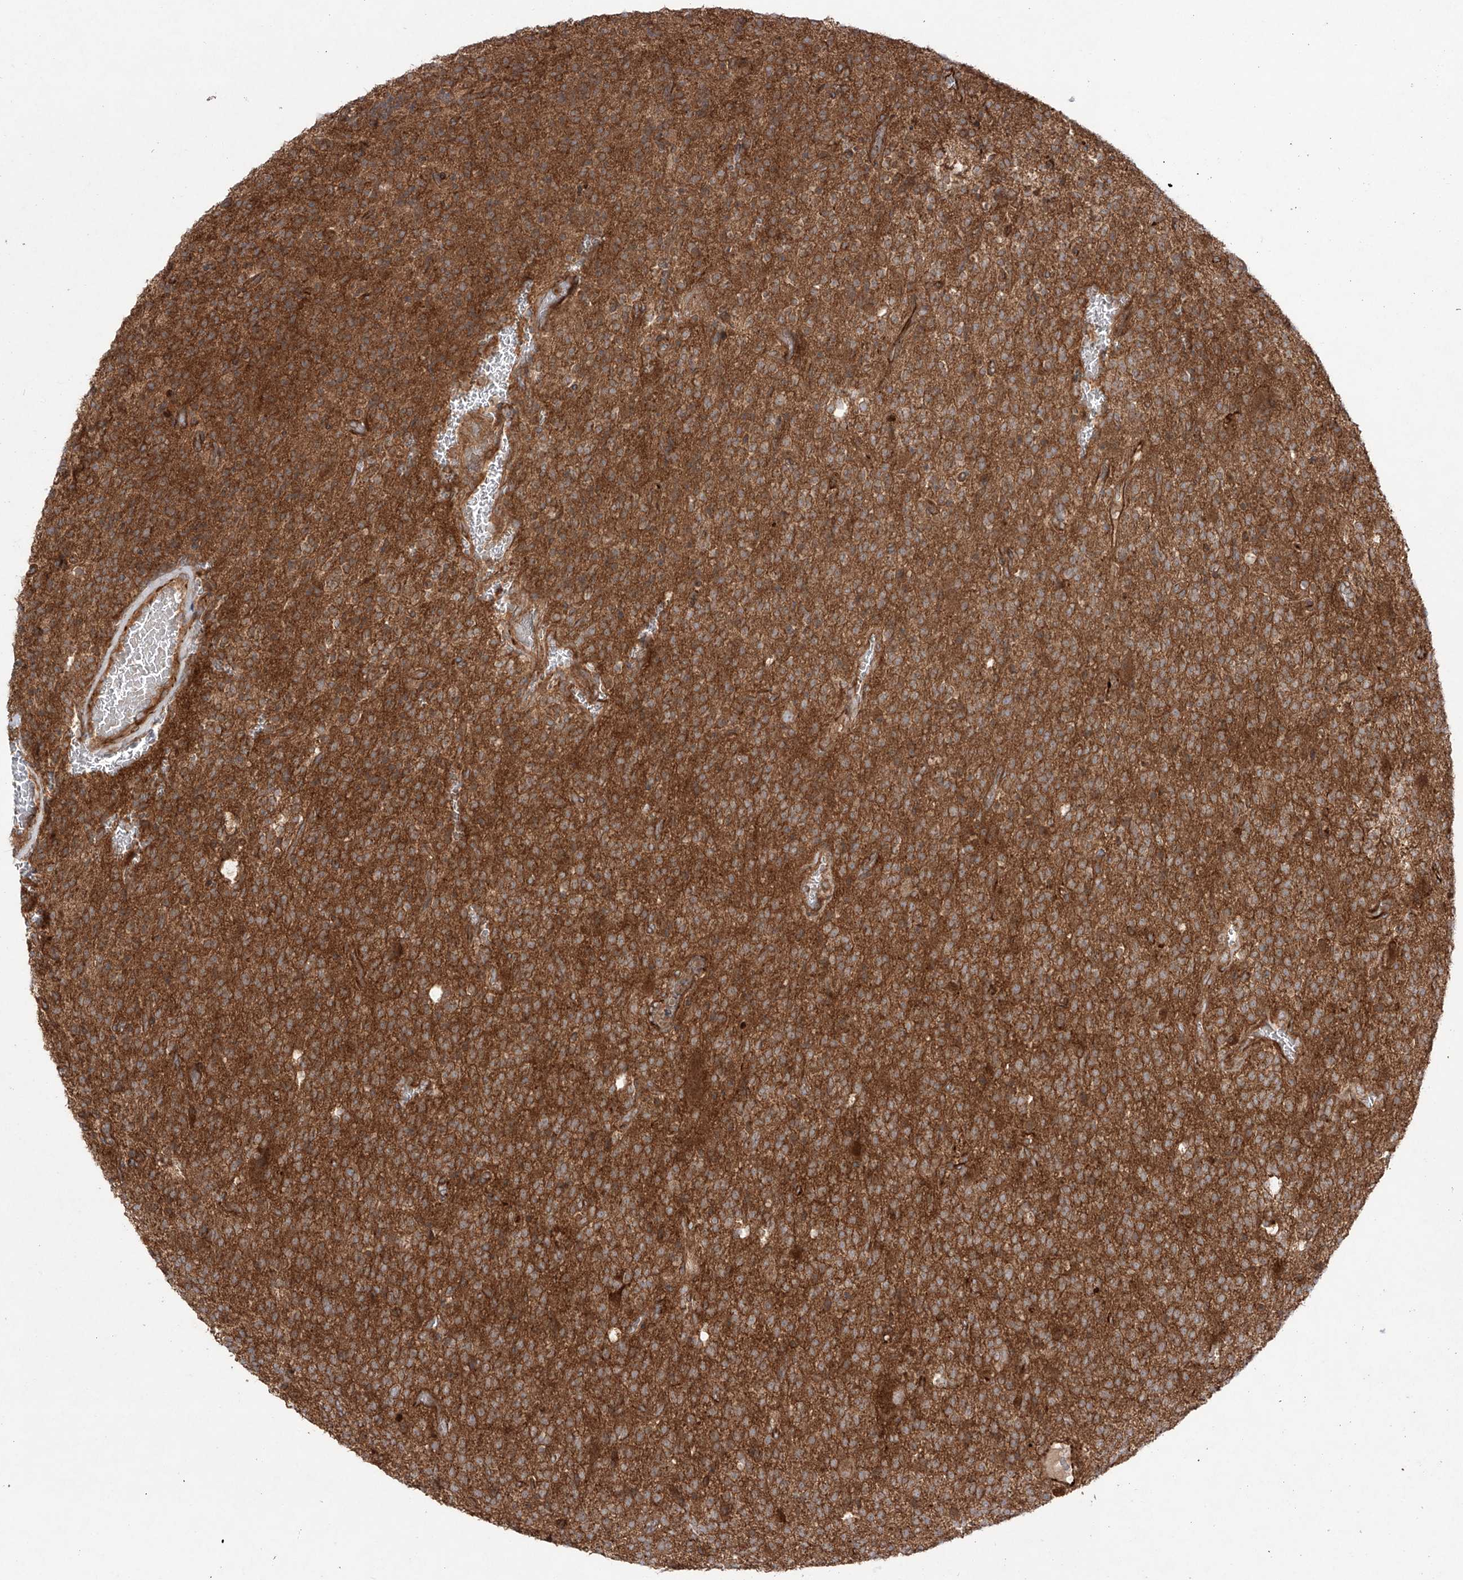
{"staining": {"intensity": "moderate", "quantity": ">75%", "location": "cytoplasmic/membranous"}, "tissue": "glioma", "cell_type": "Tumor cells", "image_type": "cancer", "snomed": [{"axis": "morphology", "description": "Glioma, malignant, High grade"}, {"axis": "topography", "description": "Brain"}], "caption": "Protein analysis of glioma tissue demonstrates moderate cytoplasmic/membranous expression in about >75% of tumor cells. (brown staining indicates protein expression, while blue staining denotes nuclei).", "gene": "YKT6", "patient": {"sex": "male", "age": 34}}